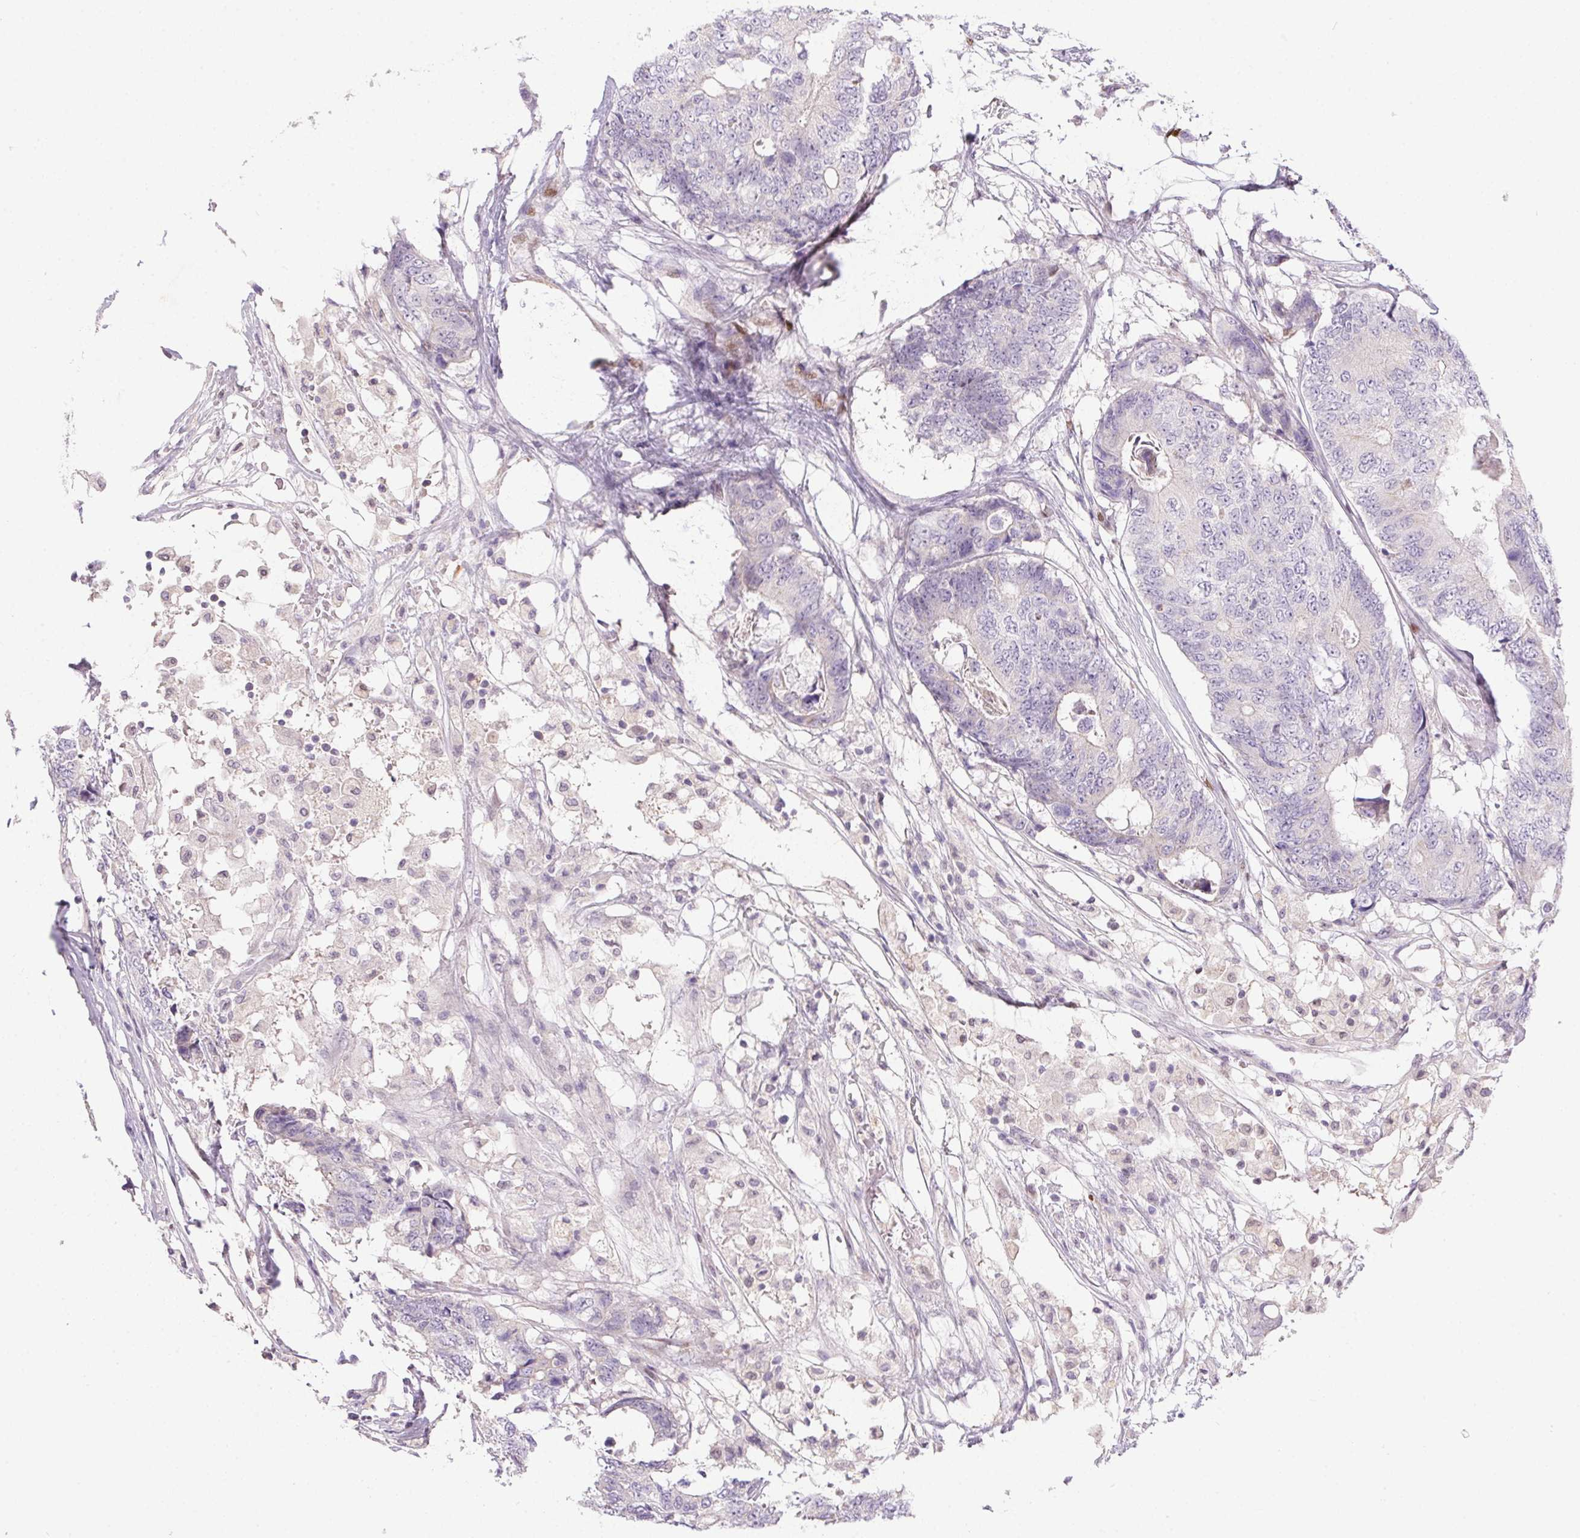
{"staining": {"intensity": "negative", "quantity": "none", "location": "none"}, "tissue": "colorectal cancer", "cell_type": "Tumor cells", "image_type": "cancer", "snomed": [{"axis": "morphology", "description": "Adenocarcinoma, NOS"}, {"axis": "topography", "description": "Colon"}], "caption": "Tumor cells are negative for protein expression in human colorectal cancer.", "gene": "SP9", "patient": {"sex": "female", "age": 48}}